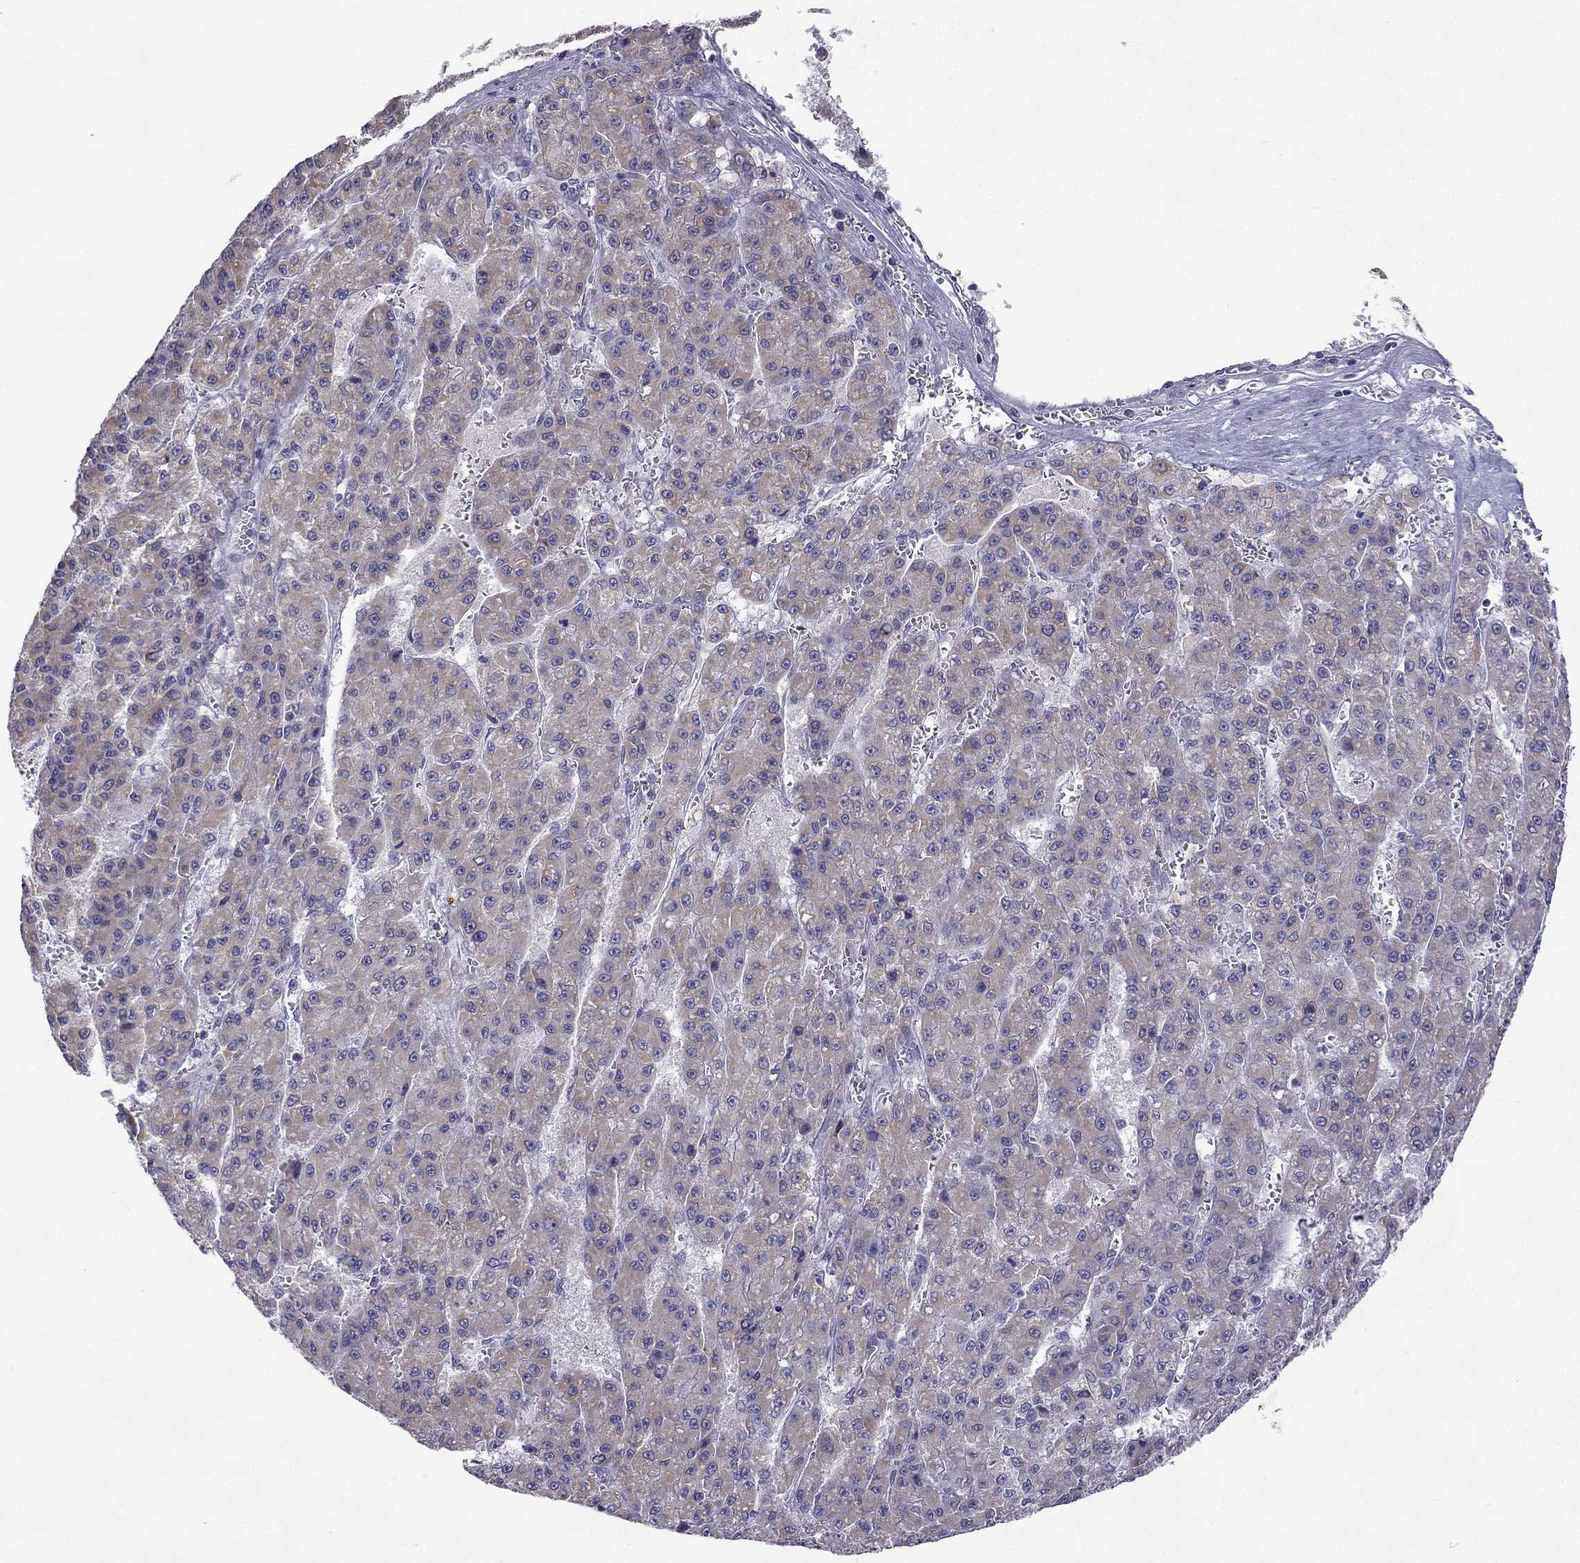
{"staining": {"intensity": "weak", "quantity": ">75%", "location": "cytoplasmic/membranous"}, "tissue": "liver cancer", "cell_type": "Tumor cells", "image_type": "cancer", "snomed": [{"axis": "morphology", "description": "Carcinoma, Hepatocellular, NOS"}, {"axis": "topography", "description": "Liver"}], "caption": "IHC image of neoplastic tissue: human liver cancer (hepatocellular carcinoma) stained using immunohistochemistry reveals low levels of weak protein expression localized specifically in the cytoplasmic/membranous of tumor cells, appearing as a cytoplasmic/membranous brown color.", "gene": "C5orf49", "patient": {"sex": "male", "age": 70}}